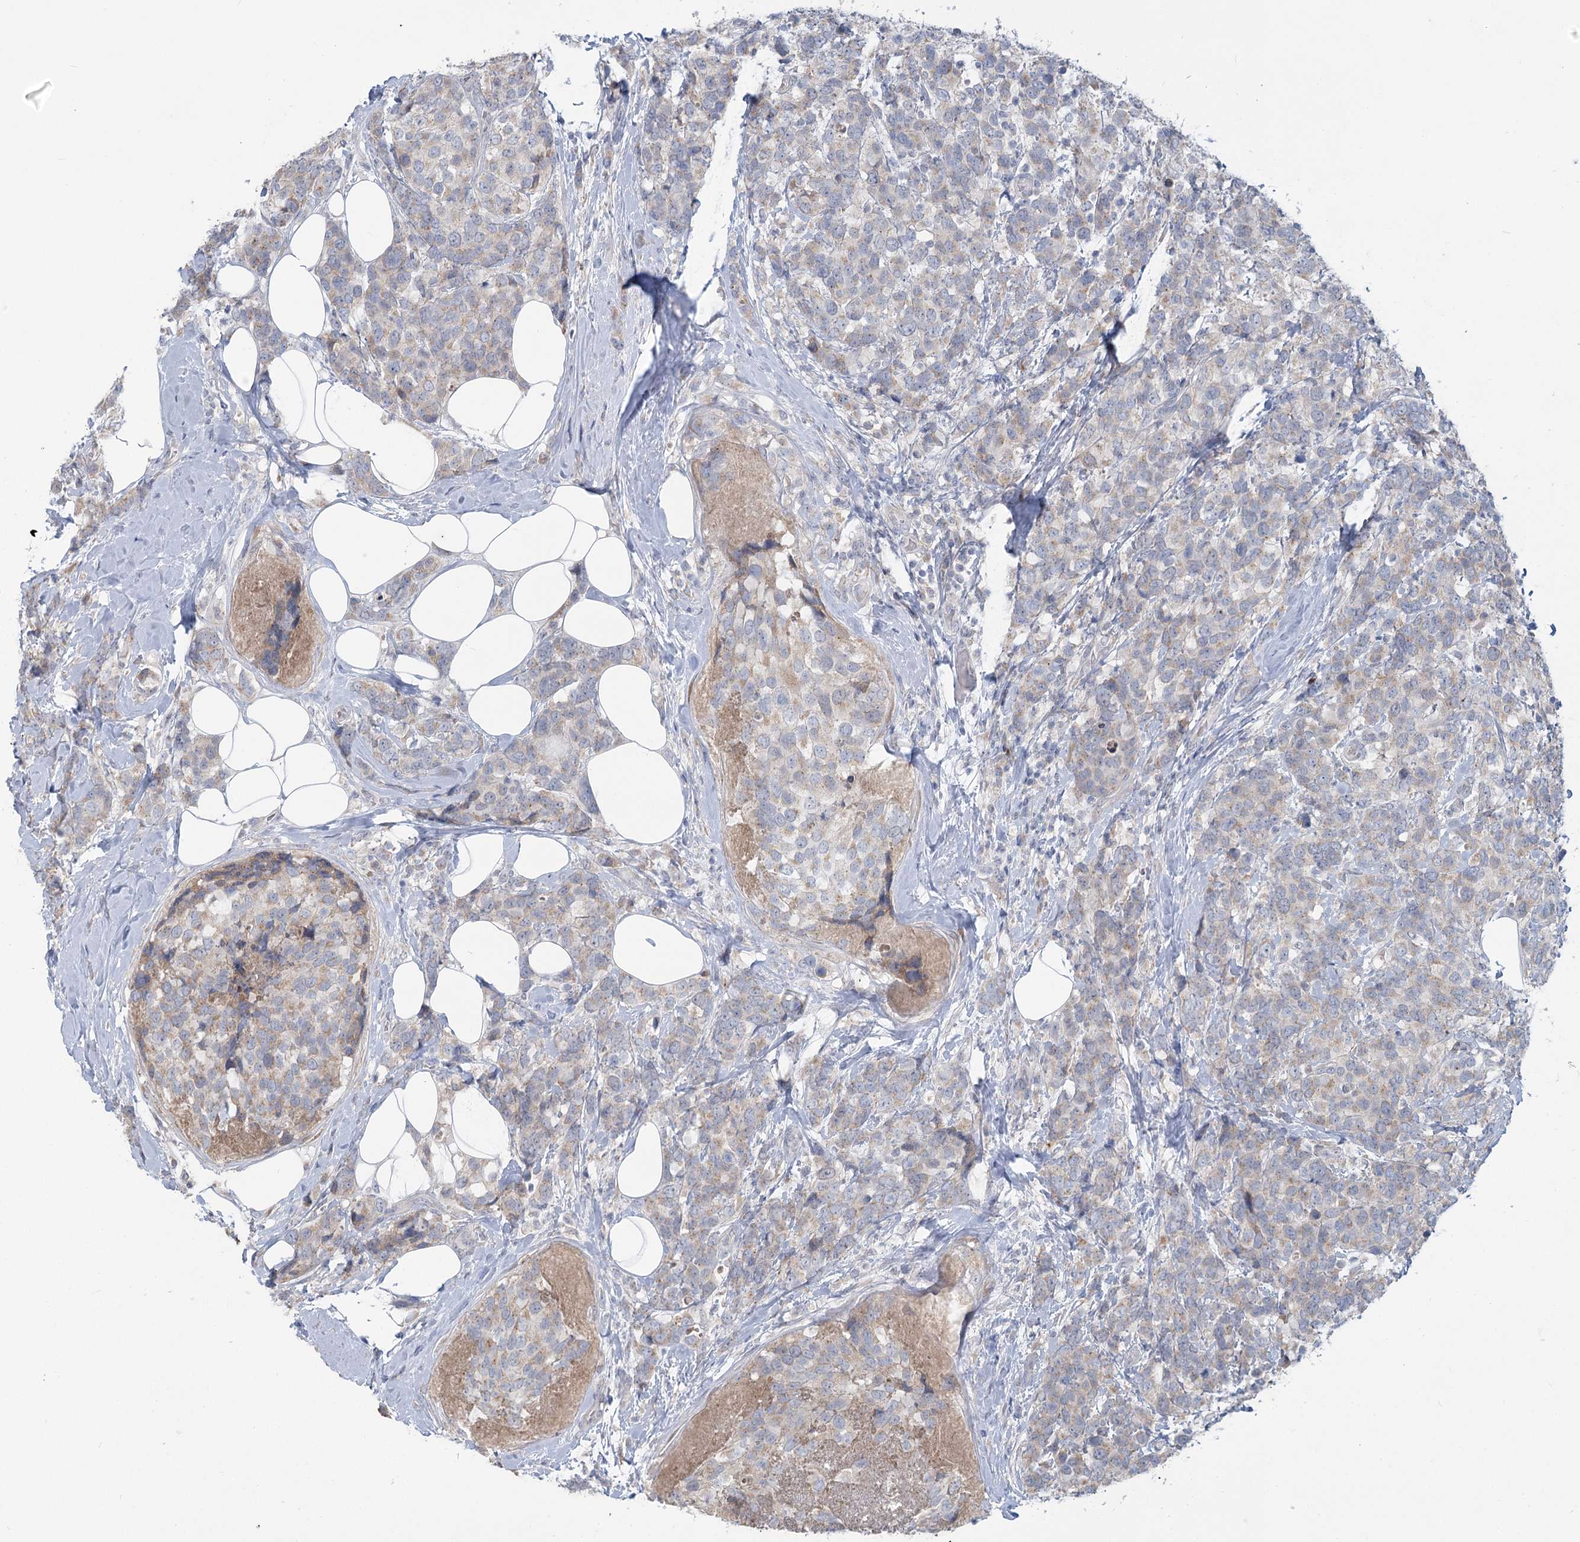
{"staining": {"intensity": "weak", "quantity": "<25%", "location": "cytoplasmic/membranous"}, "tissue": "breast cancer", "cell_type": "Tumor cells", "image_type": "cancer", "snomed": [{"axis": "morphology", "description": "Lobular carcinoma"}, {"axis": "topography", "description": "Breast"}], "caption": "An IHC photomicrograph of lobular carcinoma (breast) is shown. There is no staining in tumor cells of lobular carcinoma (breast).", "gene": "PLA2G12A", "patient": {"sex": "female", "age": 59}}